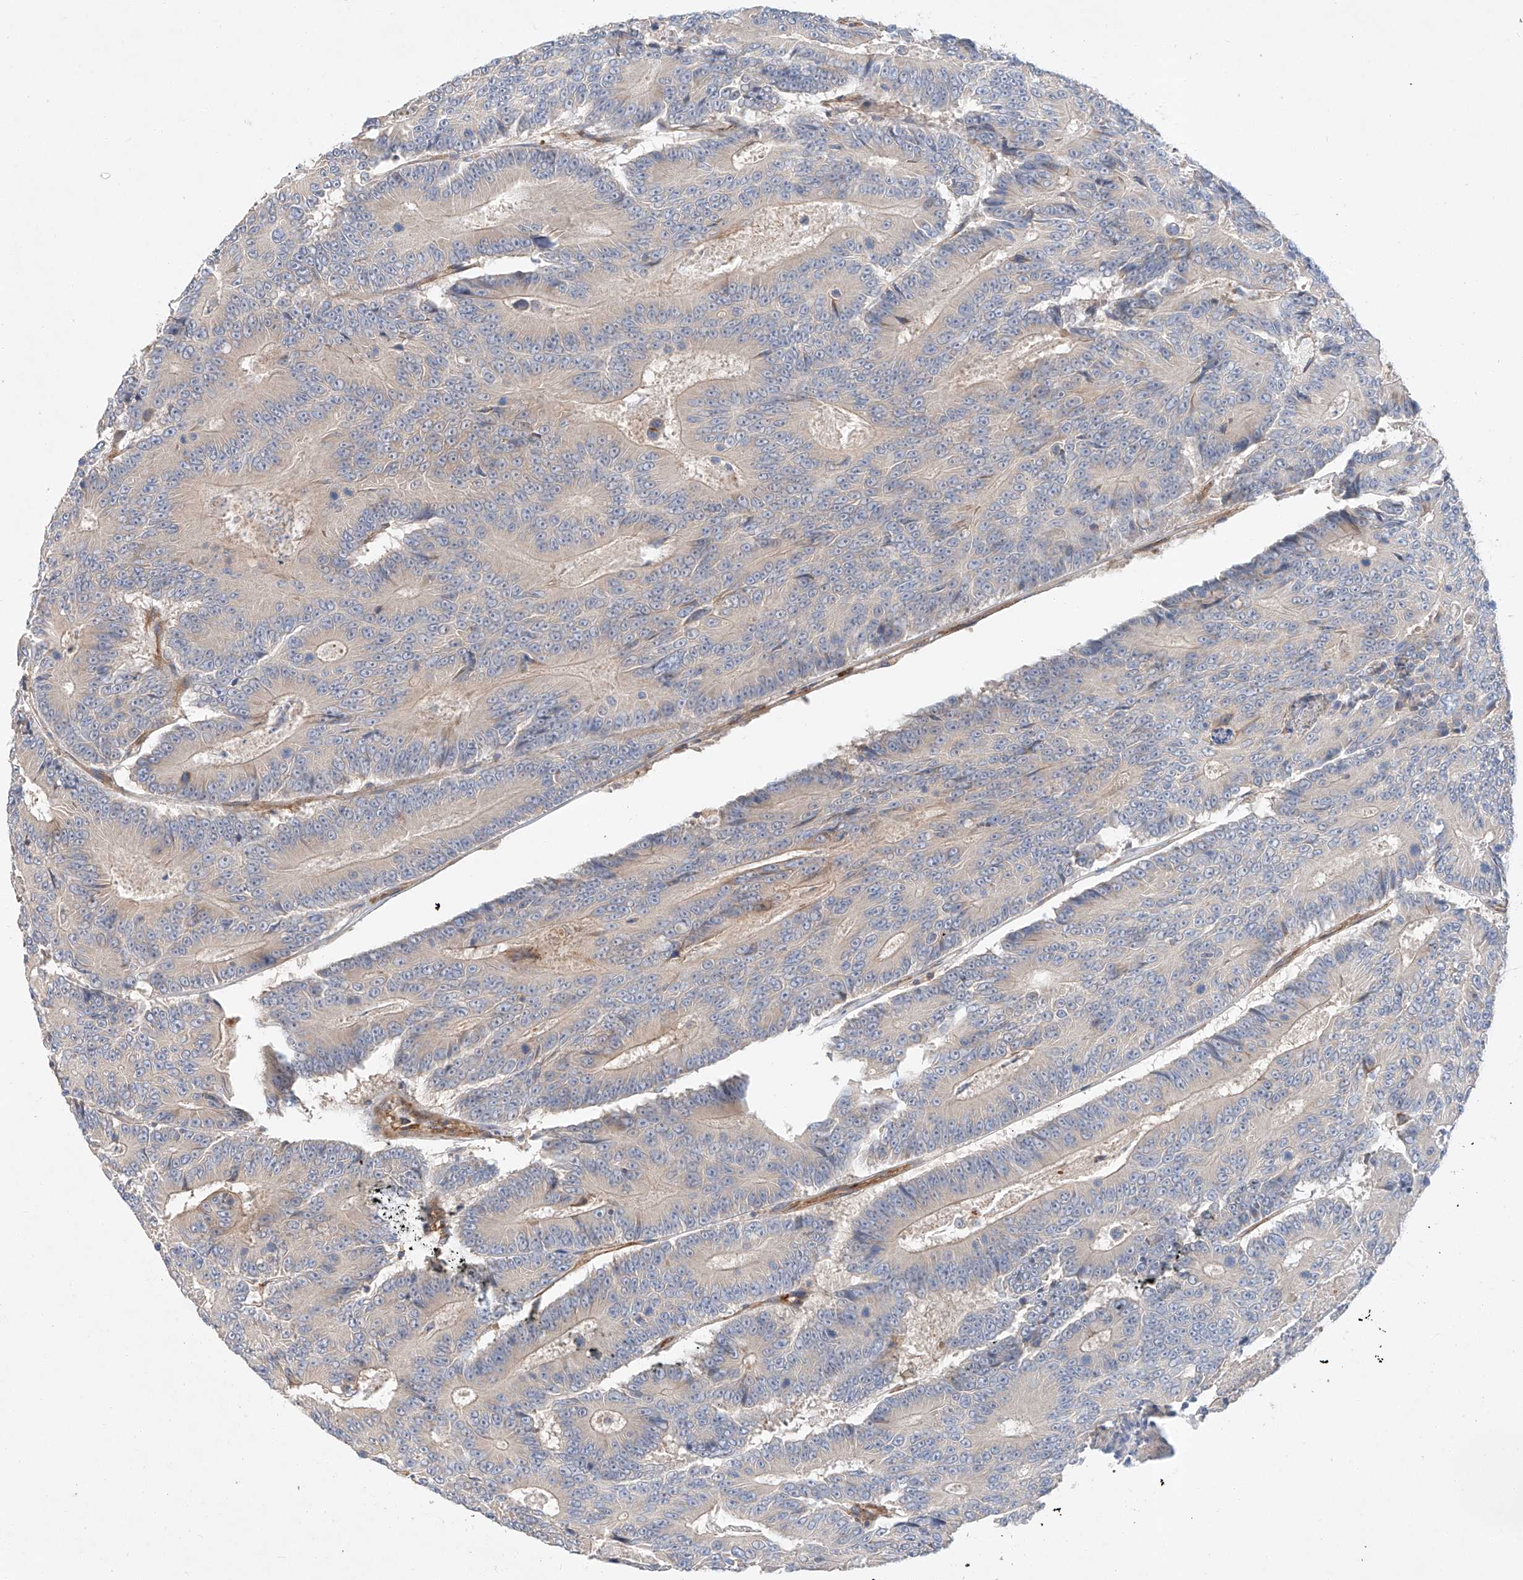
{"staining": {"intensity": "negative", "quantity": "none", "location": "none"}, "tissue": "colorectal cancer", "cell_type": "Tumor cells", "image_type": "cancer", "snomed": [{"axis": "morphology", "description": "Adenocarcinoma, NOS"}, {"axis": "topography", "description": "Colon"}], "caption": "Colorectal adenocarcinoma was stained to show a protein in brown. There is no significant staining in tumor cells.", "gene": "MINDY4", "patient": {"sex": "male", "age": 83}}